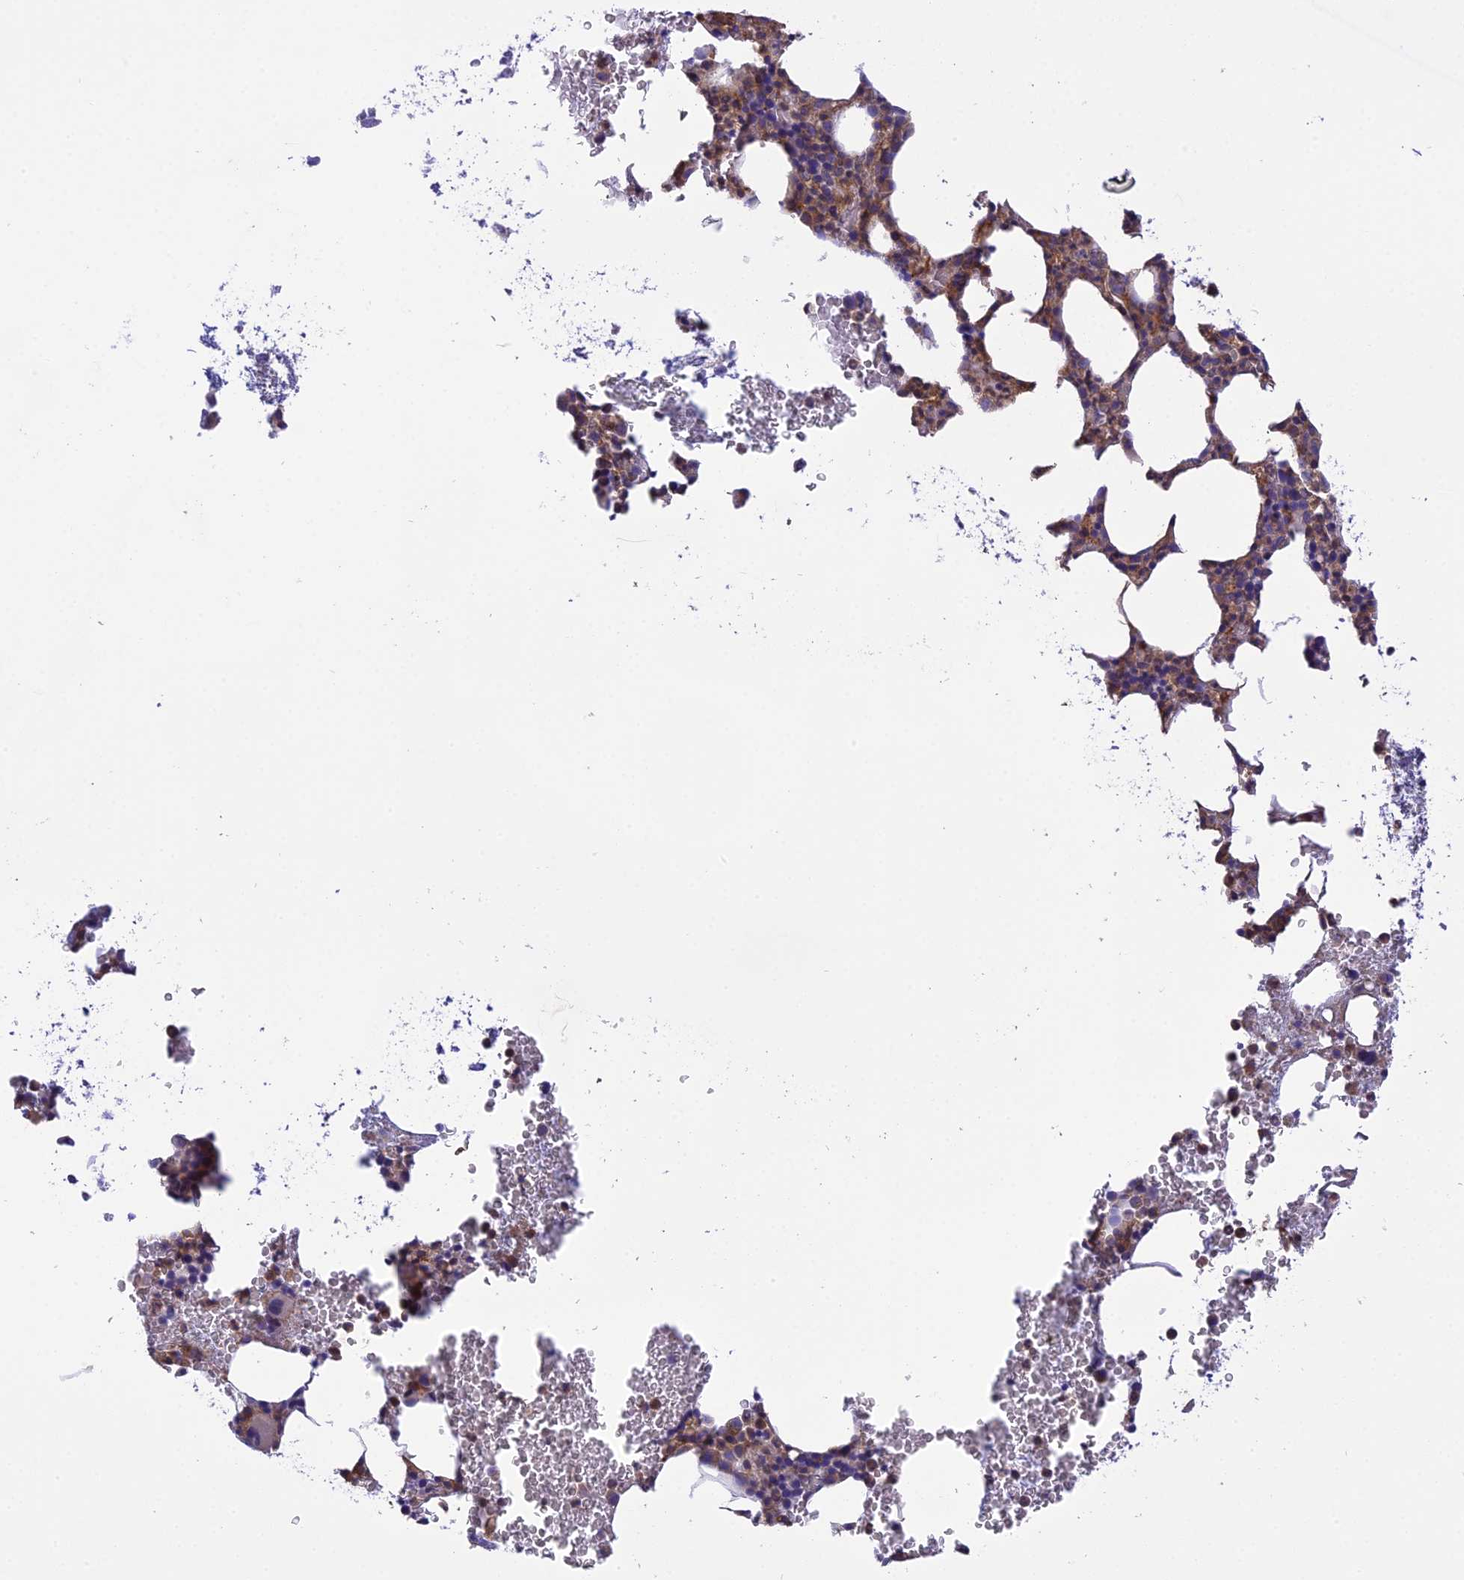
{"staining": {"intensity": "moderate", "quantity": "25%-75%", "location": "cytoplasmic/membranous"}, "tissue": "bone marrow", "cell_type": "Hematopoietic cells", "image_type": "normal", "snomed": [{"axis": "morphology", "description": "Normal tissue, NOS"}, {"axis": "morphology", "description": "Inflammation, NOS"}, {"axis": "topography", "description": "Bone marrow"}], "caption": "Immunohistochemical staining of normal bone marrow reveals moderate cytoplasmic/membranous protein staining in about 25%-75% of hematopoietic cells.", "gene": "CORO7", "patient": {"sex": "female", "age": 78}}